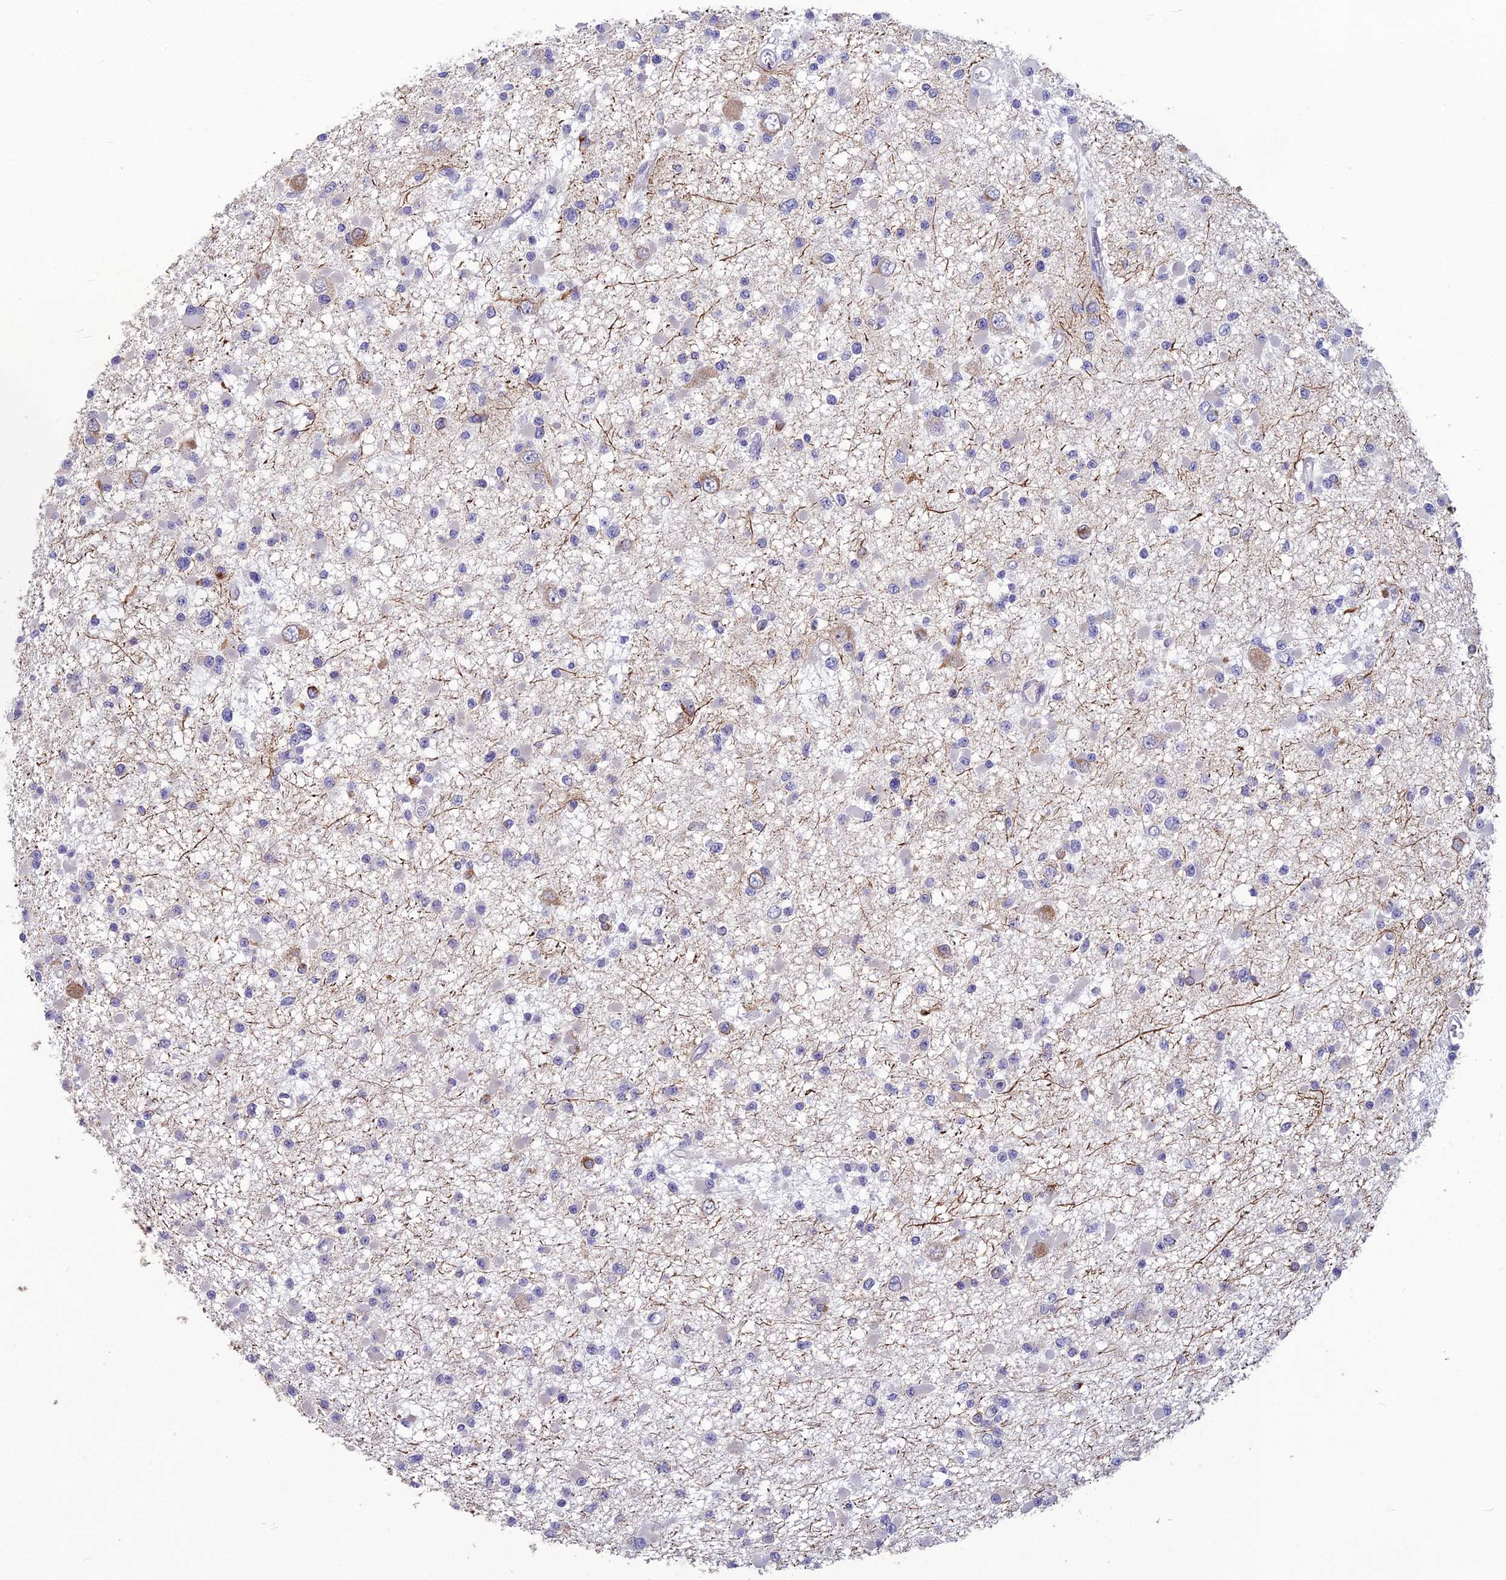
{"staining": {"intensity": "negative", "quantity": "none", "location": "none"}, "tissue": "glioma", "cell_type": "Tumor cells", "image_type": "cancer", "snomed": [{"axis": "morphology", "description": "Glioma, malignant, Low grade"}, {"axis": "topography", "description": "Brain"}], "caption": "This is an immunohistochemistry (IHC) micrograph of human glioma. There is no expression in tumor cells.", "gene": "TMEM134", "patient": {"sex": "female", "age": 22}}